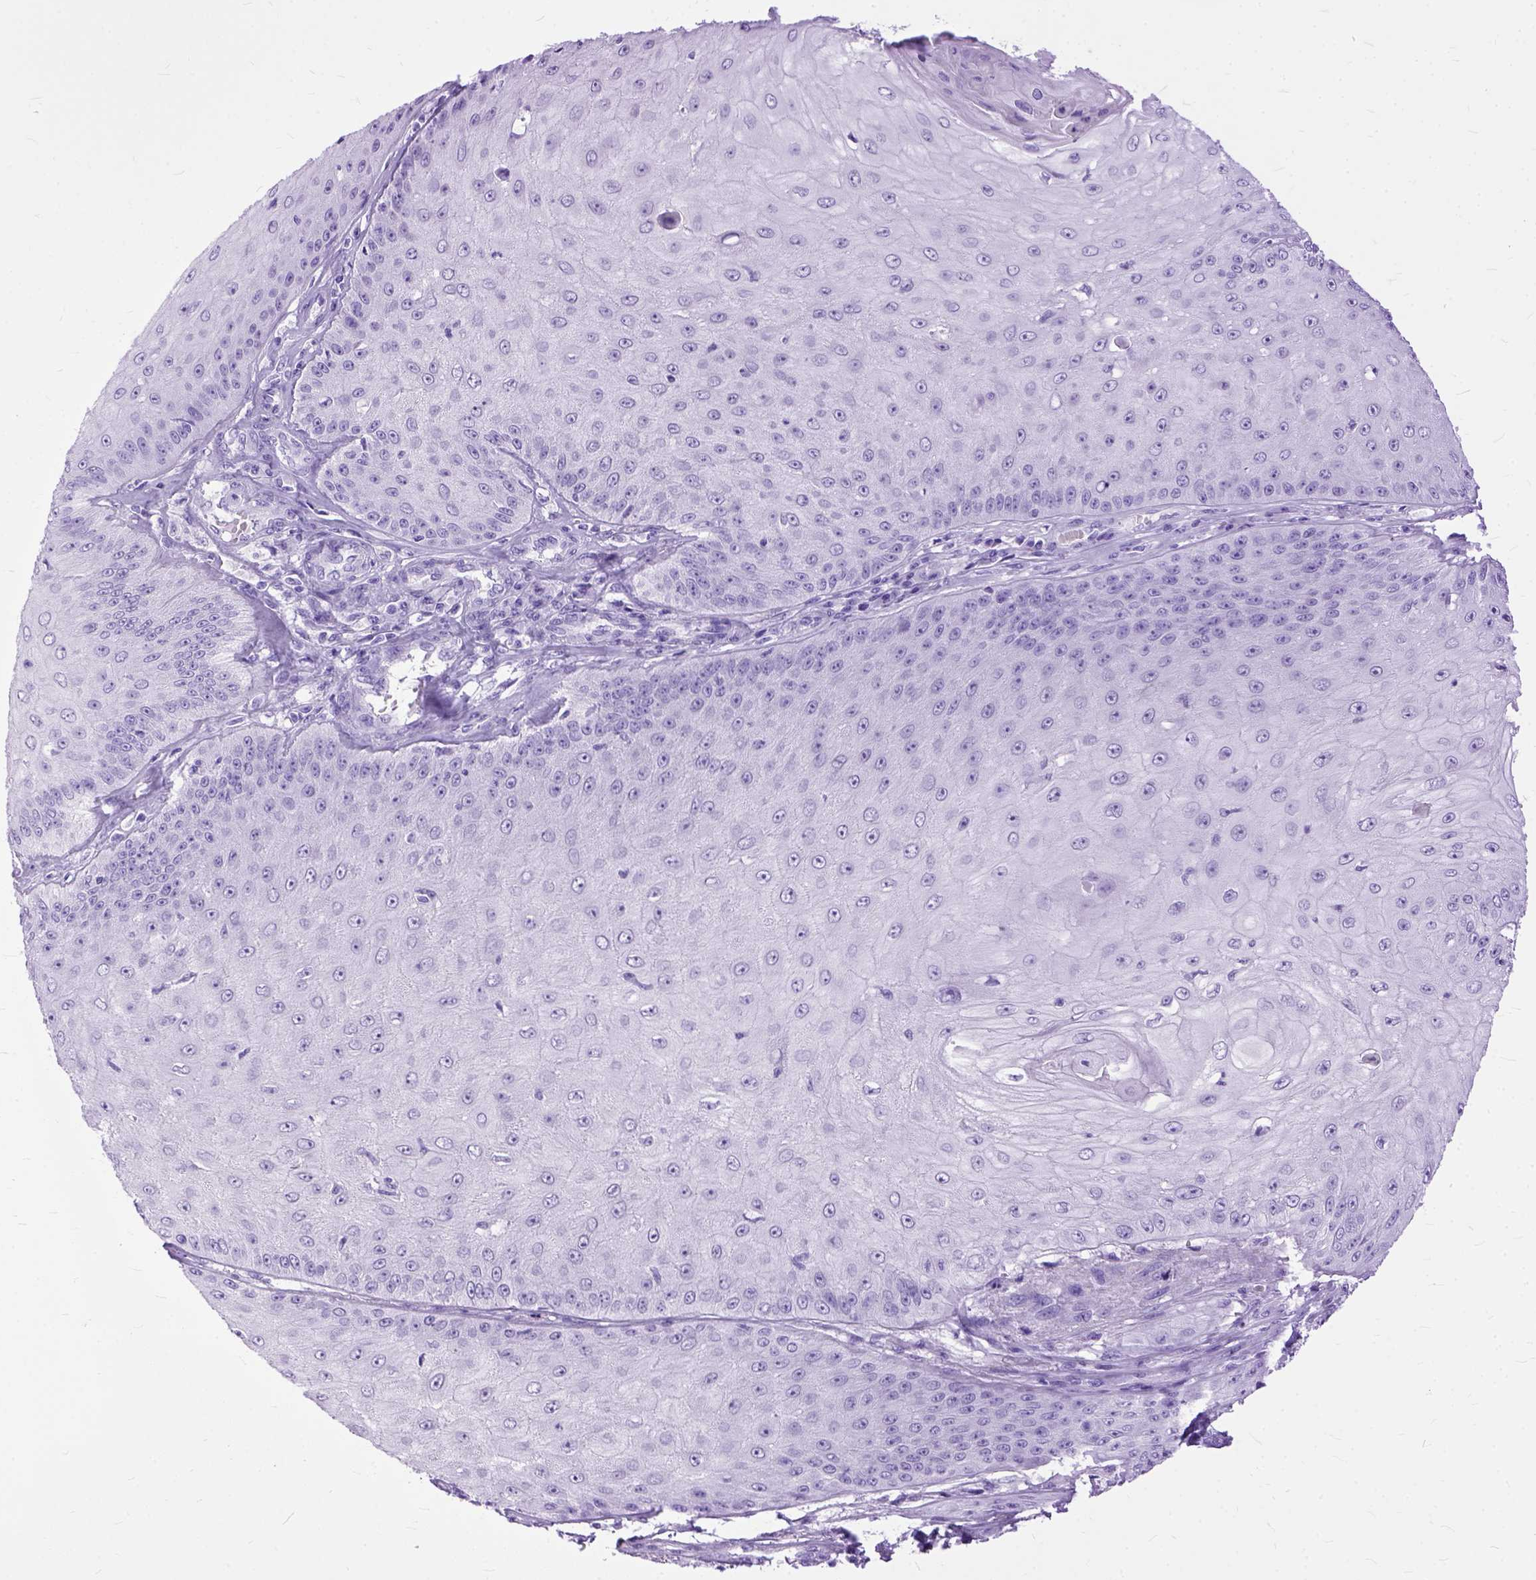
{"staining": {"intensity": "negative", "quantity": "none", "location": "none"}, "tissue": "skin cancer", "cell_type": "Tumor cells", "image_type": "cancer", "snomed": [{"axis": "morphology", "description": "Squamous cell carcinoma, NOS"}, {"axis": "topography", "description": "Skin"}], "caption": "A micrograph of skin cancer (squamous cell carcinoma) stained for a protein displays no brown staining in tumor cells. (Brightfield microscopy of DAB immunohistochemistry at high magnification).", "gene": "GNGT1", "patient": {"sex": "male", "age": 70}}